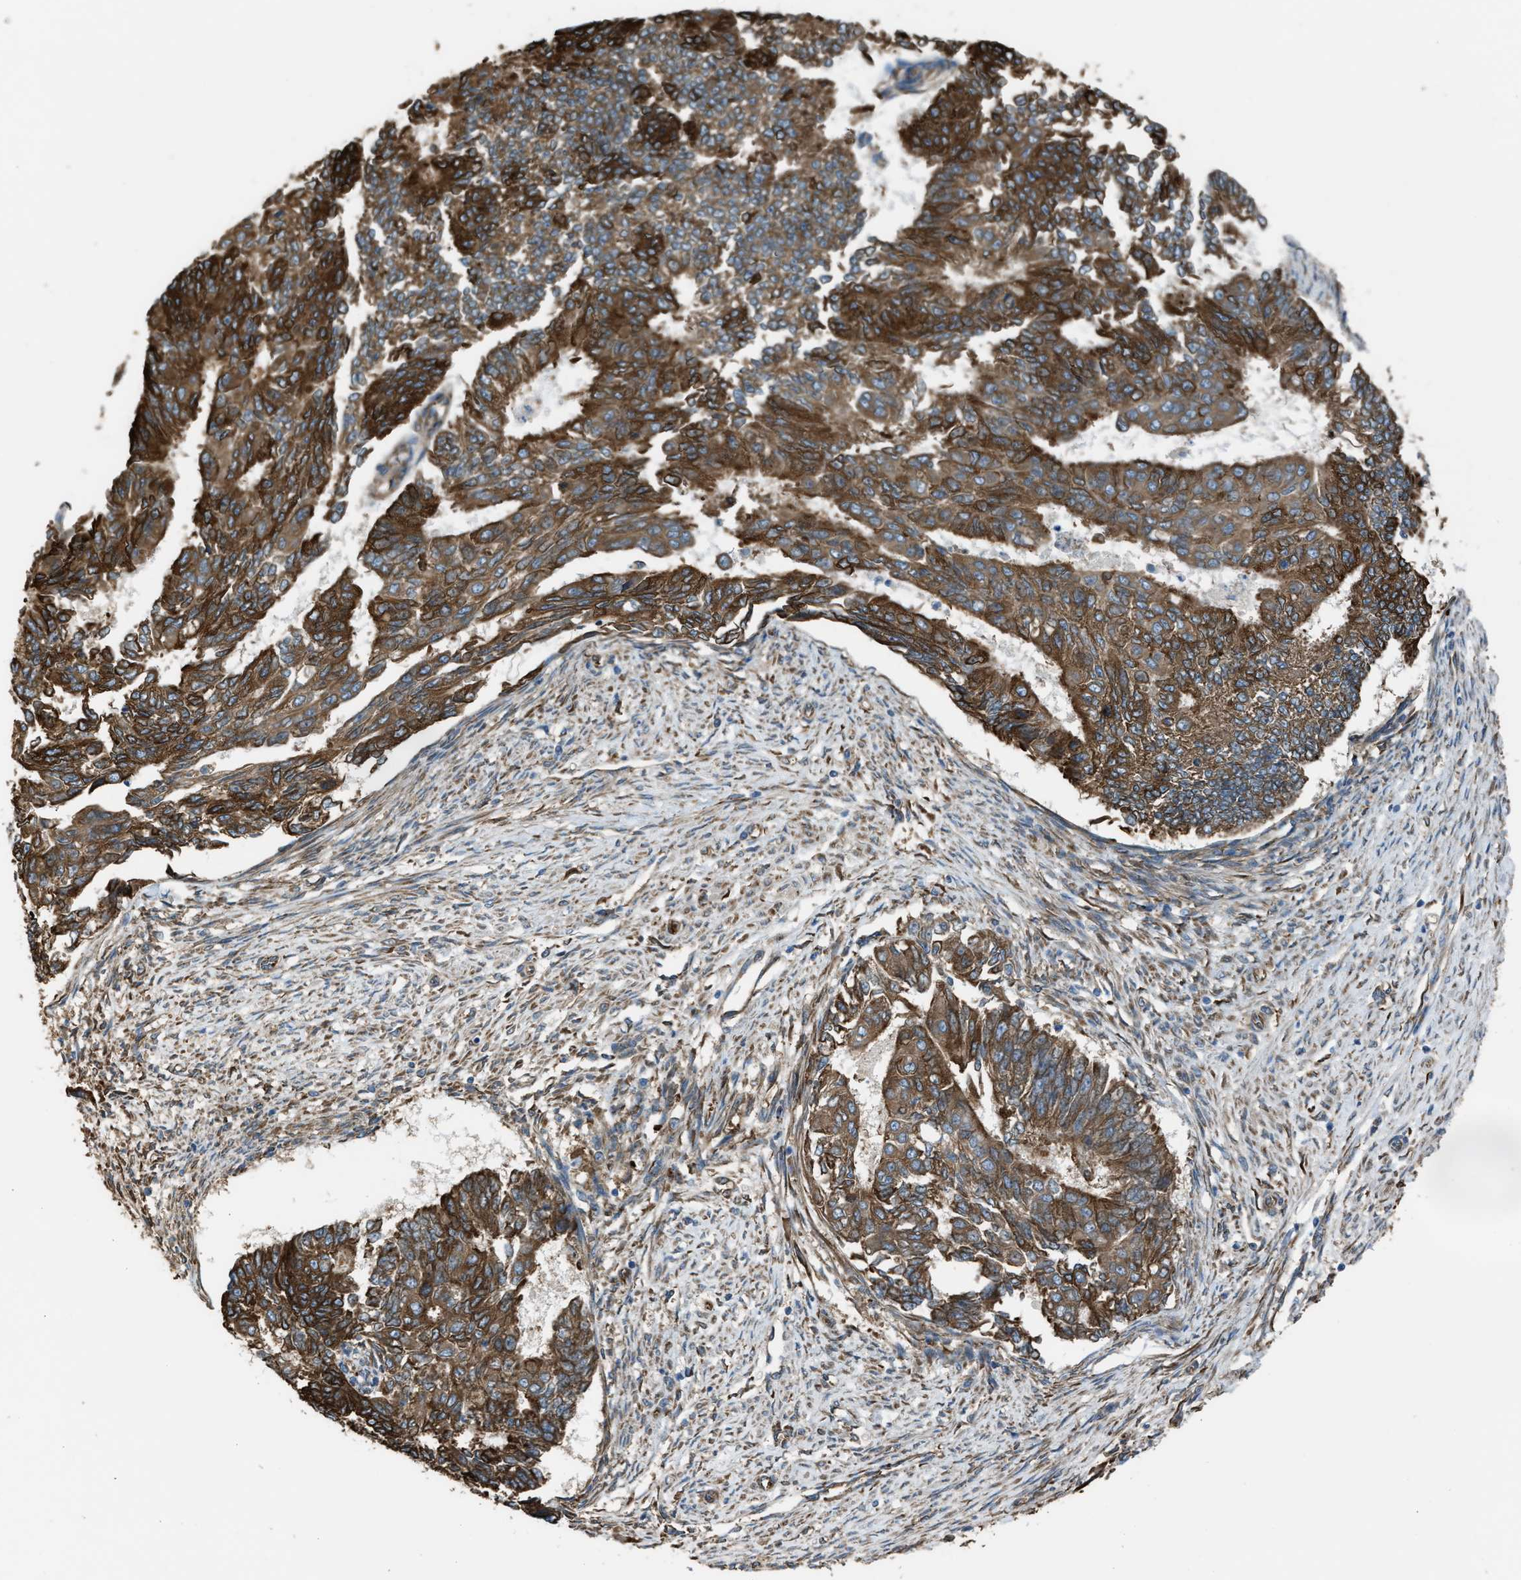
{"staining": {"intensity": "strong", "quantity": ">75%", "location": "cytoplasmic/membranous"}, "tissue": "endometrial cancer", "cell_type": "Tumor cells", "image_type": "cancer", "snomed": [{"axis": "morphology", "description": "Adenocarcinoma, NOS"}, {"axis": "topography", "description": "Endometrium"}], "caption": "Adenocarcinoma (endometrial) was stained to show a protein in brown. There is high levels of strong cytoplasmic/membranous positivity in approximately >75% of tumor cells.", "gene": "TRPC1", "patient": {"sex": "female", "age": 32}}